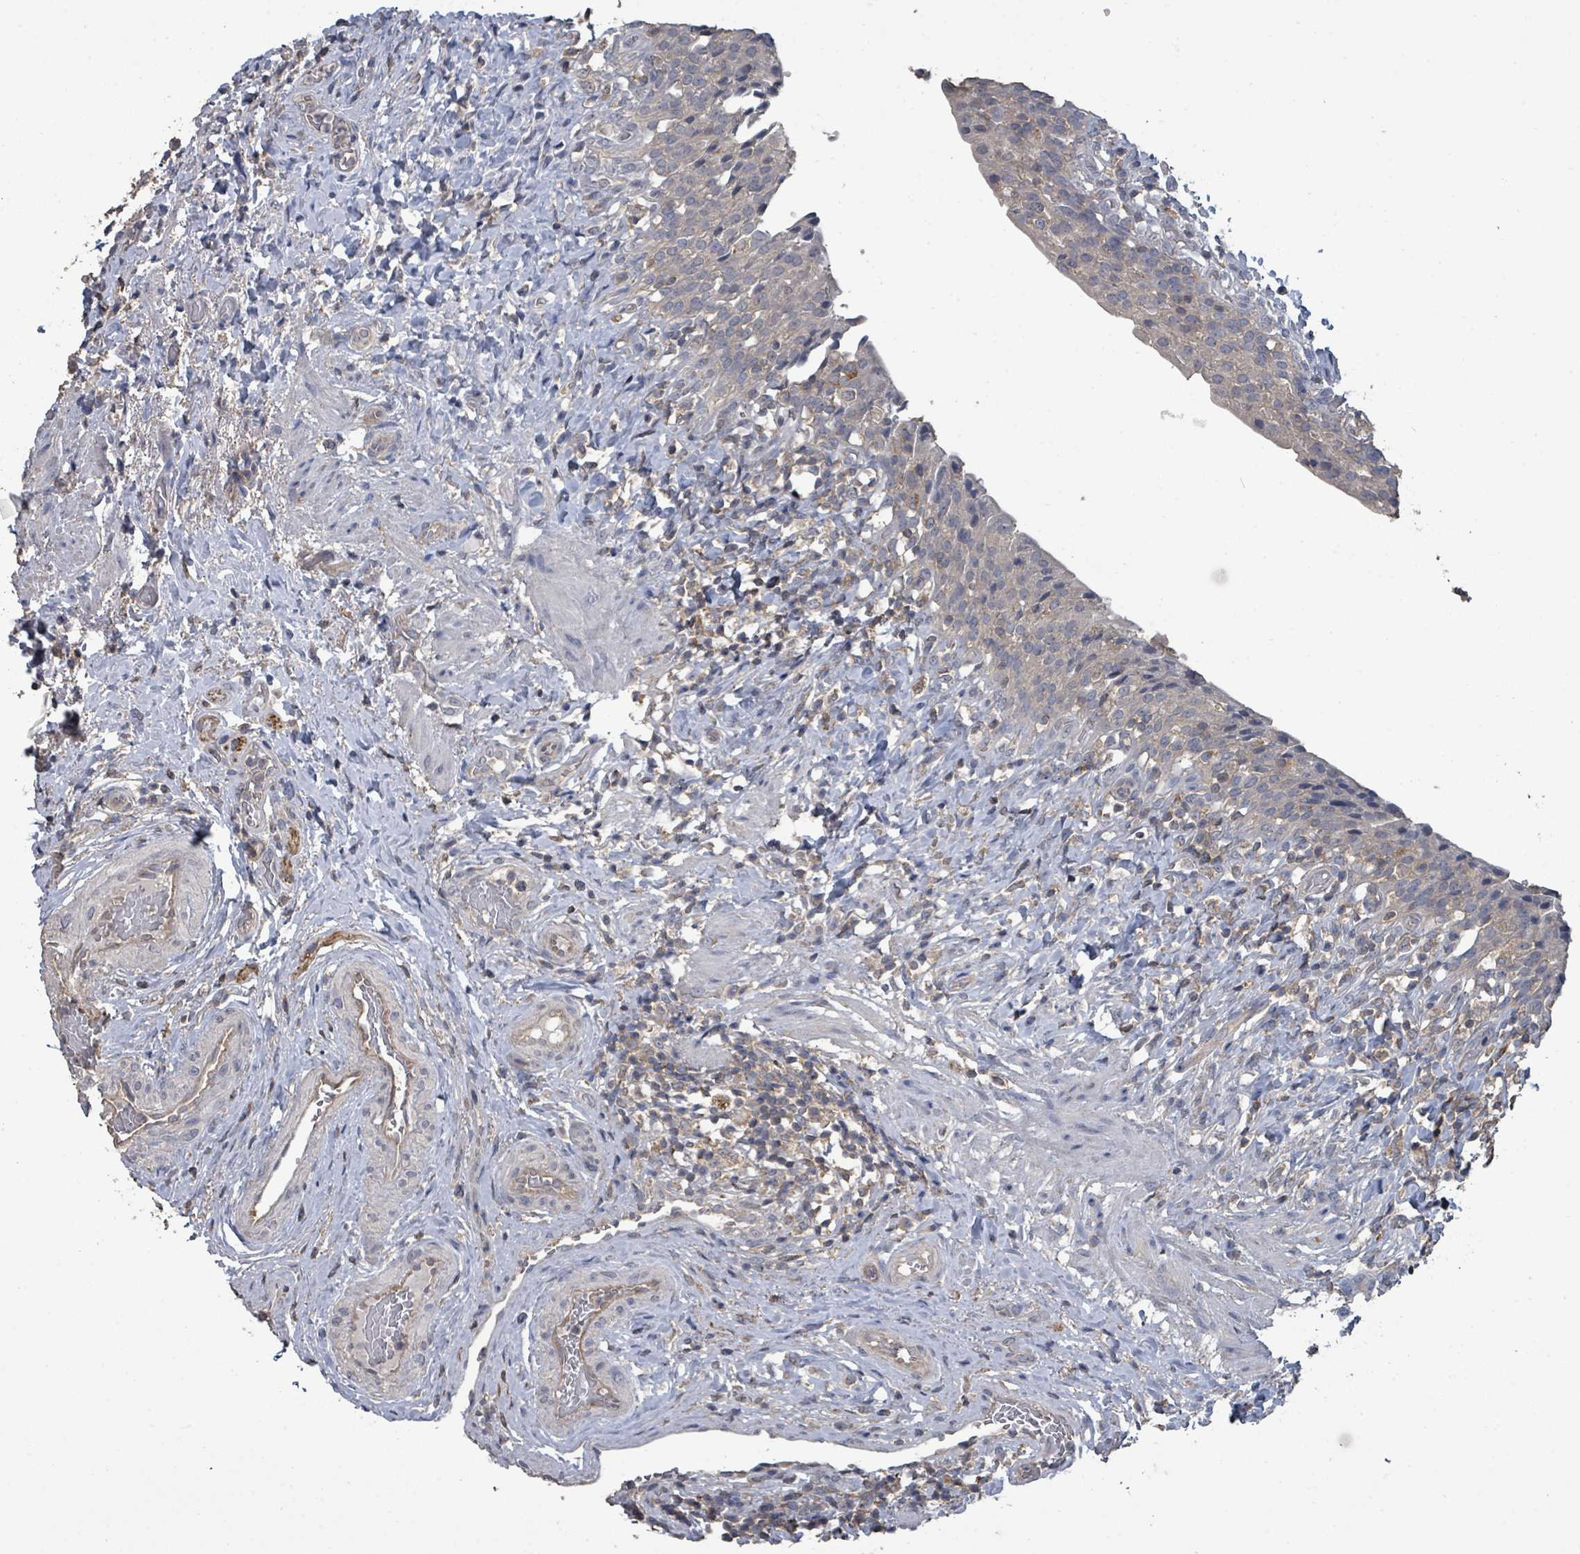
{"staining": {"intensity": "moderate", "quantity": "25%-75%", "location": "cytoplasmic/membranous"}, "tissue": "urinary bladder", "cell_type": "Urothelial cells", "image_type": "normal", "snomed": [{"axis": "morphology", "description": "Normal tissue, NOS"}, {"axis": "morphology", "description": "Inflammation, NOS"}, {"axis": "topography", "description": "Urinary bladder"}], "caption": "DAB (3,3'-diaminobenzidine) immunohistochemical staining of unremarkable human urinary bladder shows moderate cytoplasmic/membranous protein expression in approximately 25%-75% of urothelial cells.", "gene": "SLC9A7", "patient": {"sex": "male", "age": 64}}